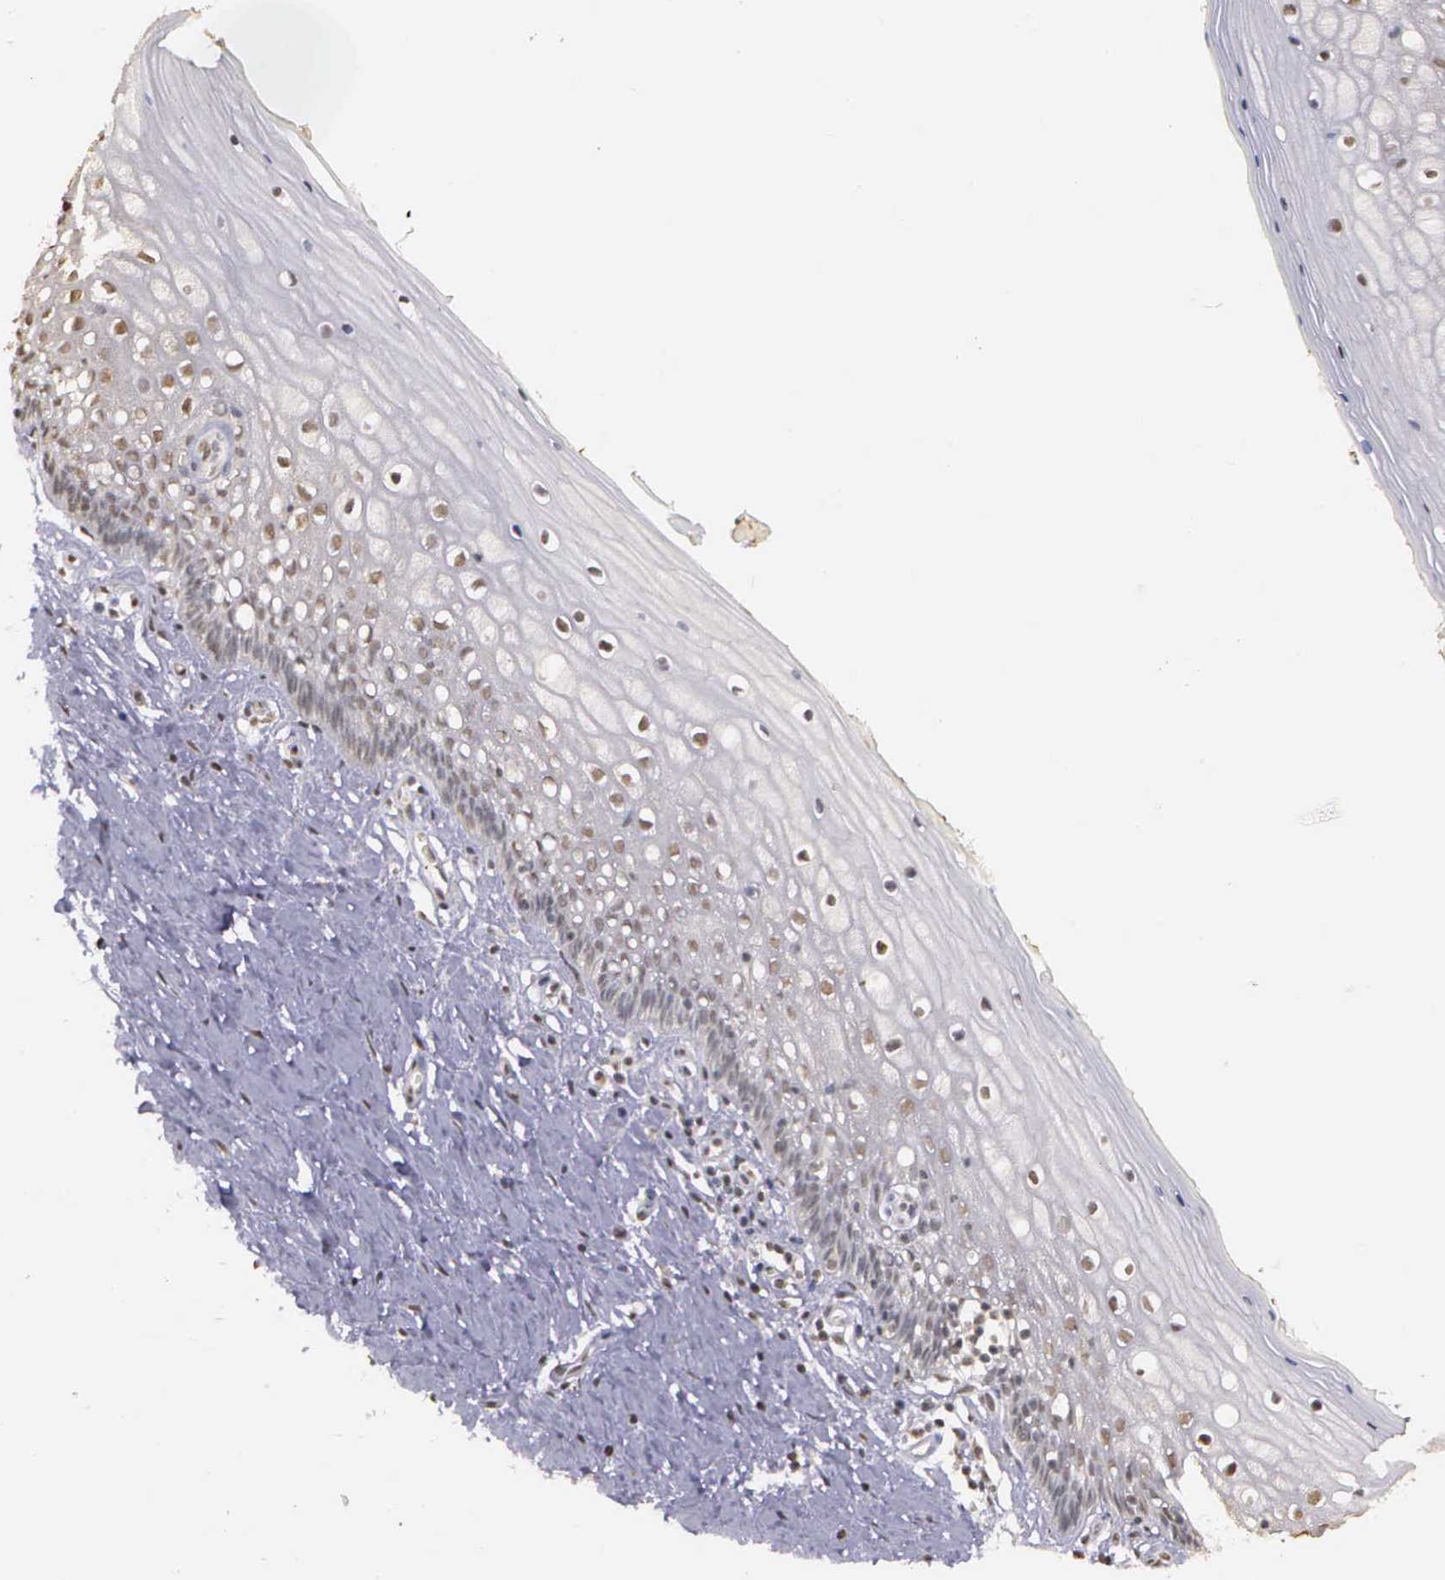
{"staining": {"intensity": "weak", "quantity": "25%-75%", "location": "nuclear"}, "tissue": "vagina", "cell_type": "Squamous epithelial cells", "image_type": "normal", "snomed": [{"axis": "morphology", "description": "Normal tissue, NOS"}, {"axis": "topography", "description": "Vagina"}], "caption": "Weak nuclear protein positivity is present in about 25%-75% of squamous epithelial cells in vagina.", "gene": "ARMCX5", "patient": {"sex": "female", "age": 46}}